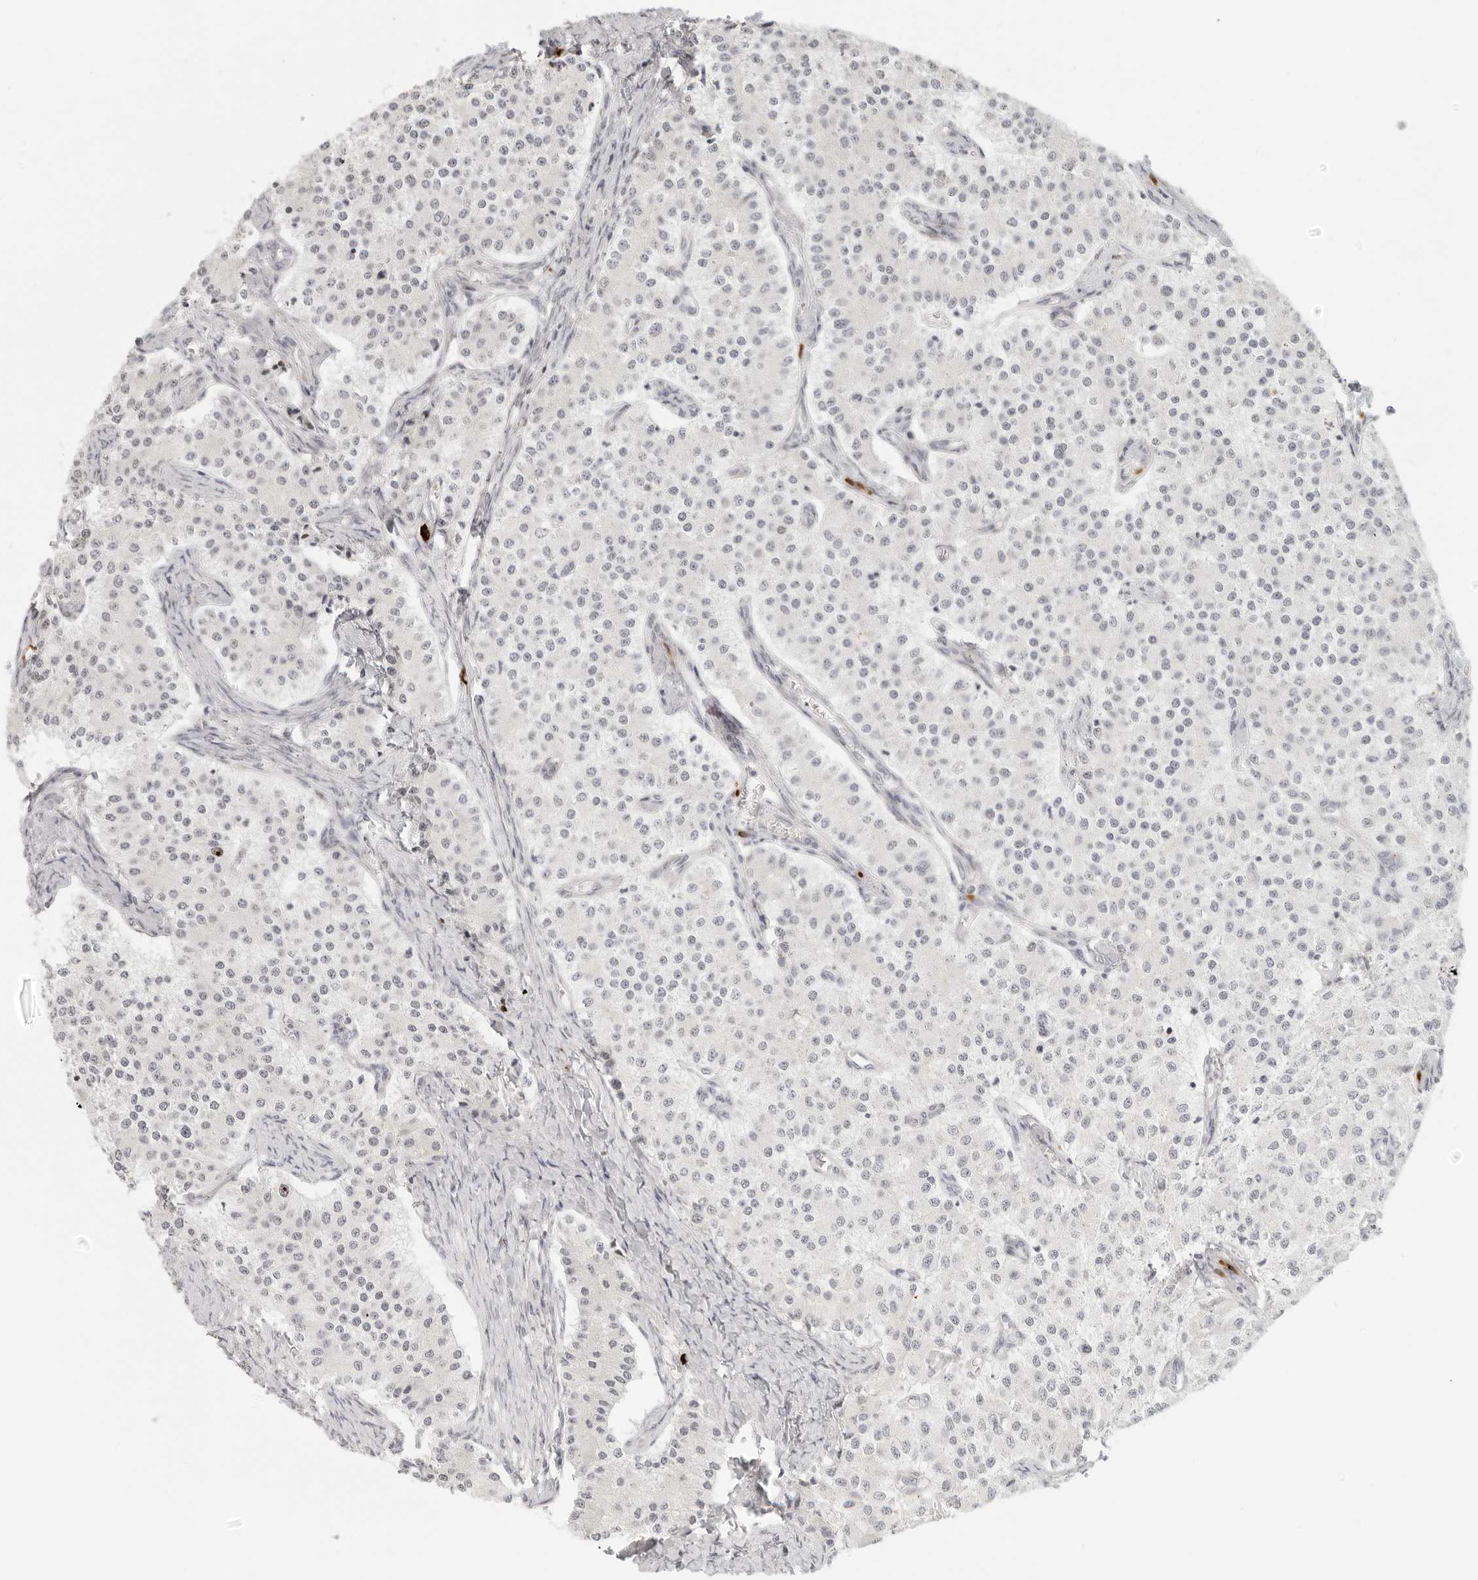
{"staining": {"intensity": "negative", "quantity": "none", "location": "none"}, "tissue": "carcinoid", "cell_type": "Tumor cells", "image_type": "cancer", "snomed": [{"axis": "morphology", "description": "Carcinoid, malignant, NOS"}, {"axis": "topography", "description": "Colon"}], "caption": "A high-resolution photomicrograph shows immunohistochemistry (IHC) staining of carcinoid, which exhibits no significant expression in tumor cells.", "gene": "ZNF678", "patient": {"sex": "female", "age": 52}}